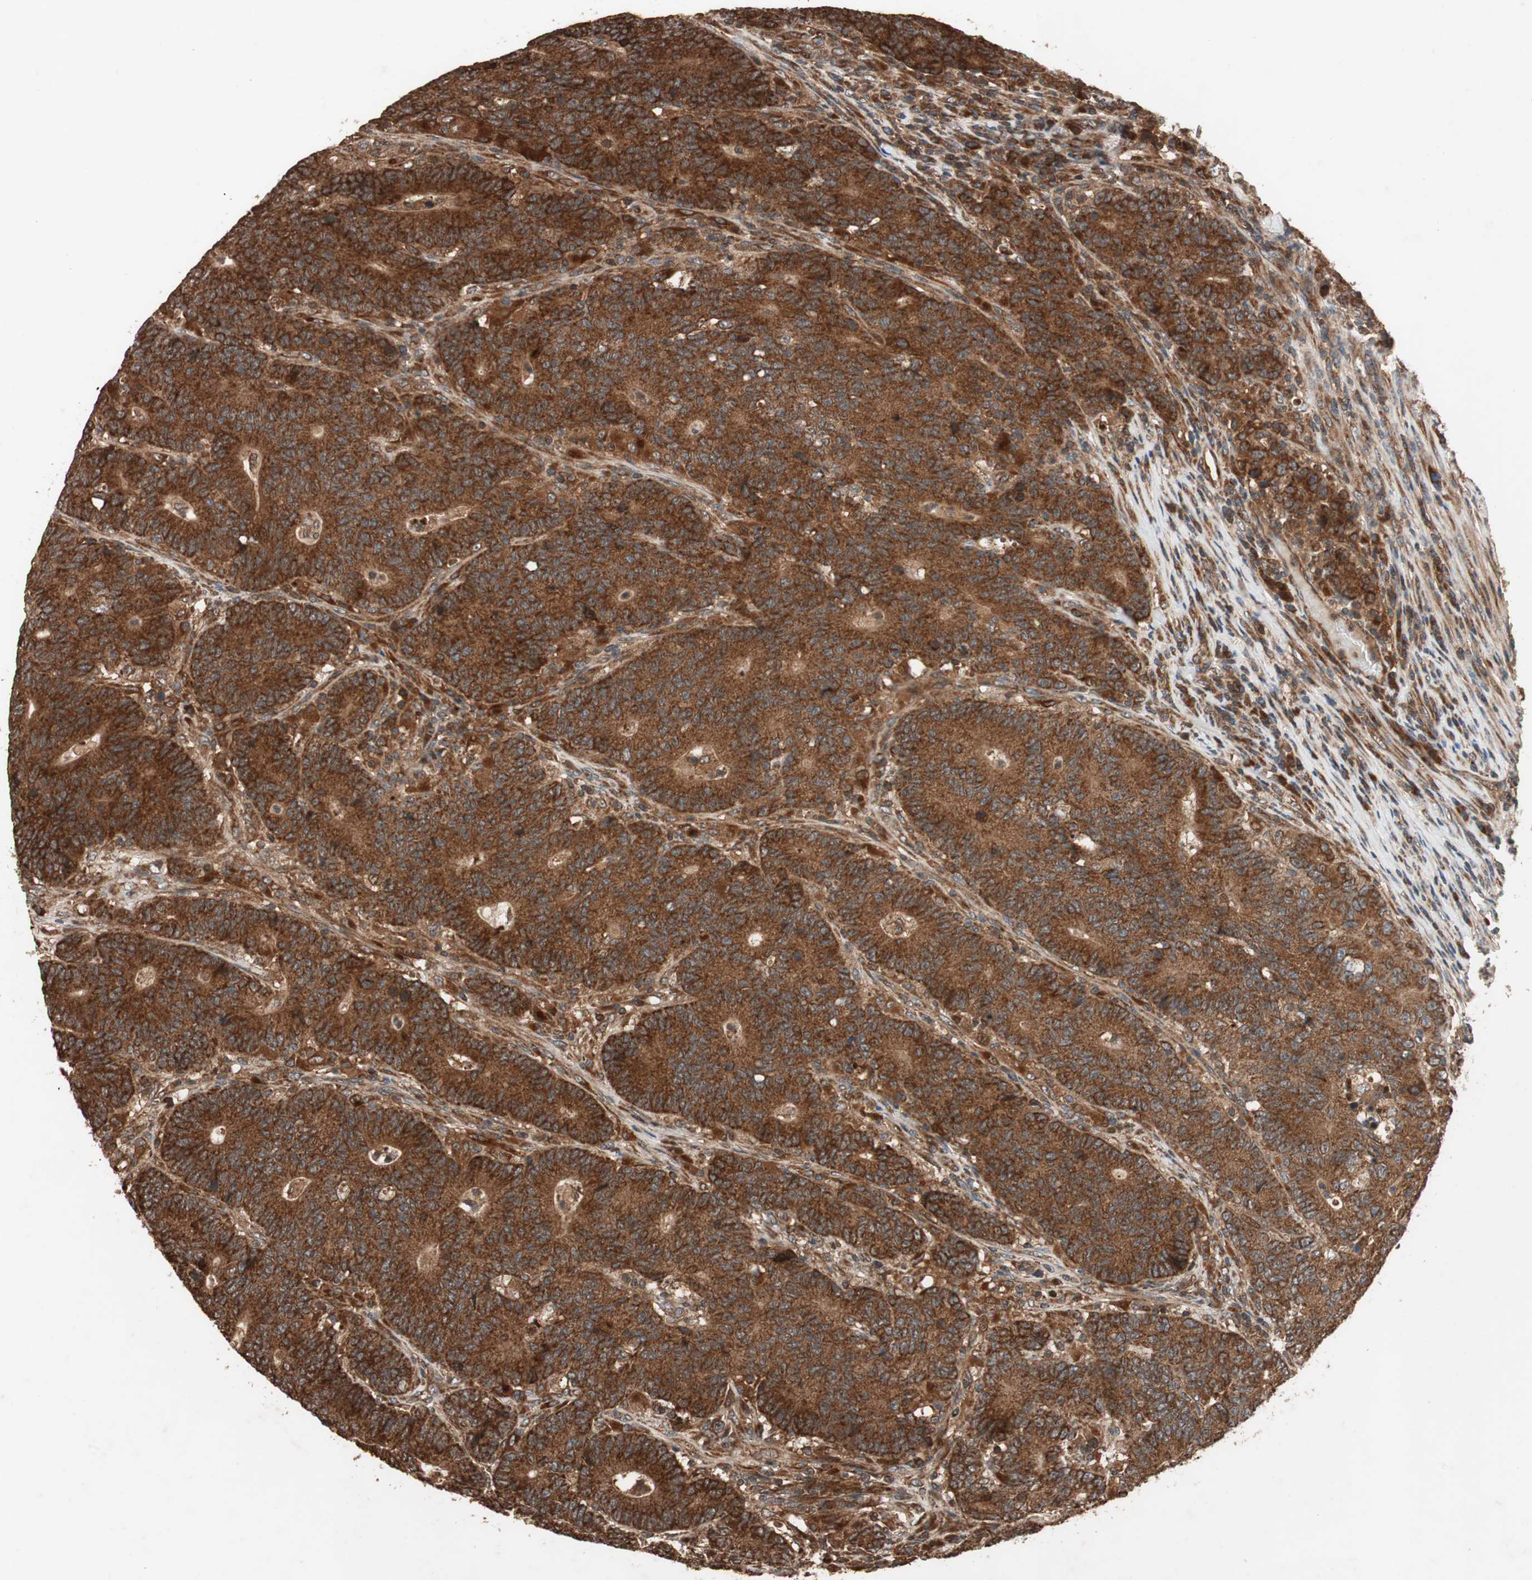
{"staining": {"intensity": "strong", "quantity": ">75%", "location": "cytoplasmic/membranous"}, "tissue": "colorectal cancer", "cell_type": "Tumor cells", "image_type": "cancer", "snomed": [{"axis": "morphology", "description": "Normal tissue, NOS"}, {"axis": "morphology", "description": "Adenocarcinoma, NOS"}, {"axis": "topography", "description": "Colon"}], "caption": "Protein staining of adenocarcinoma (colorectal) tissue shows strong cytoplasmic/membranous positivity in approximately >75% of tumor cells. (DAB (3,3'-diaminobenzidine) = brown stain, brightfield microscopy at high magnification).", "gene": "RAB1A", "patient": {"sex": "female", "age": 75}}